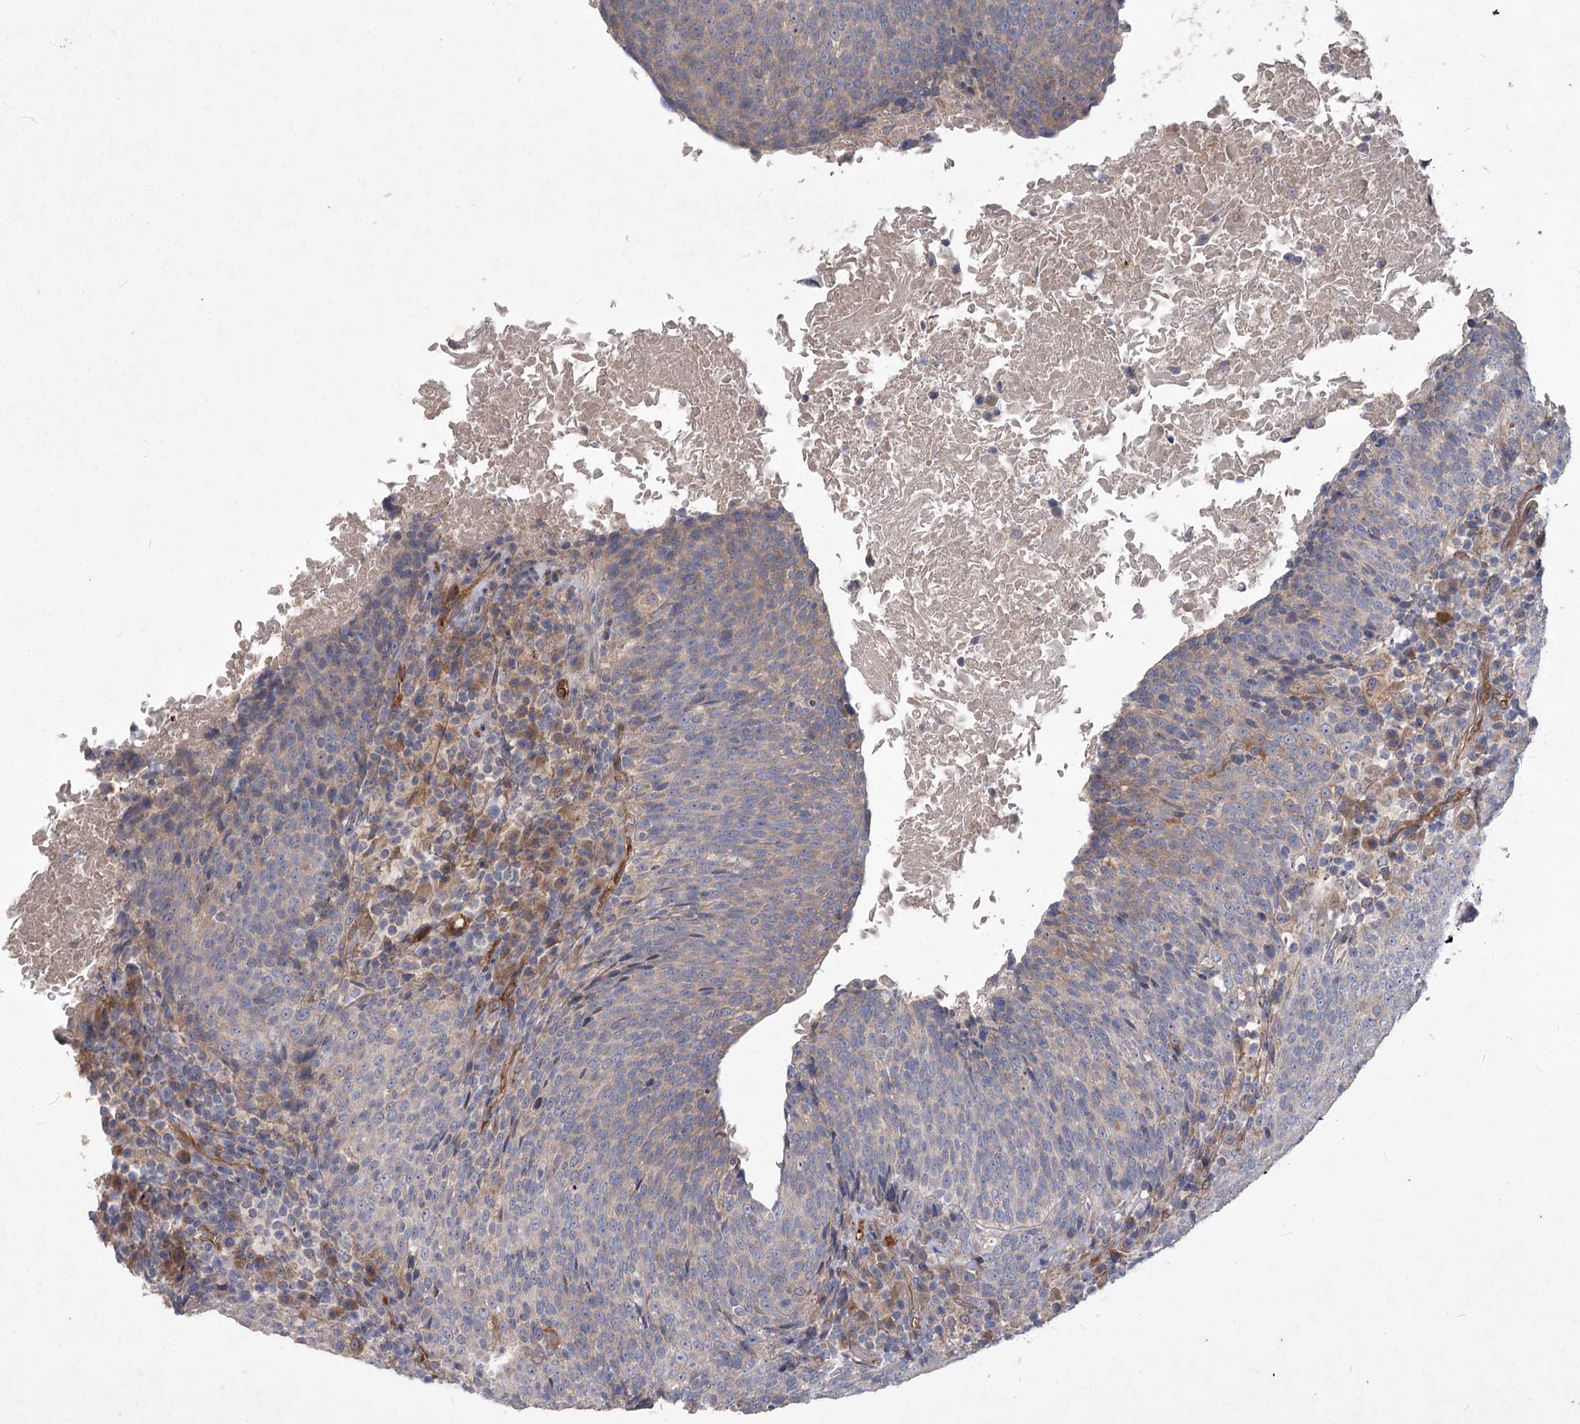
{"staining": {"intensity": "negative", "quantity": "none", "location": "none"}, "tissue": "head and neck cancer", "cell_type": "Tumor cells", "image_type": "cancer", "snomed": [{"axis": "morphology", "description": "Squamous cell carcinoma, NOS"}, {"axis": "morphology", "description": "Squamous cell carcinoma, metastatic, NOS"}, {"axis": "topography", "description": "Lymph node"}, {"axis": "topography", "description": "Head-Neck"}], "caption": "Tumor cells are negative for brown protein staining in head and neck cancer (squamous cell carcinoma). The staining is performed using DAB brown chromogen with nuclei counter-stained in using hematoxylin.", "gene": "RIN2", "patient": {"sex": "male", "age": 62}}